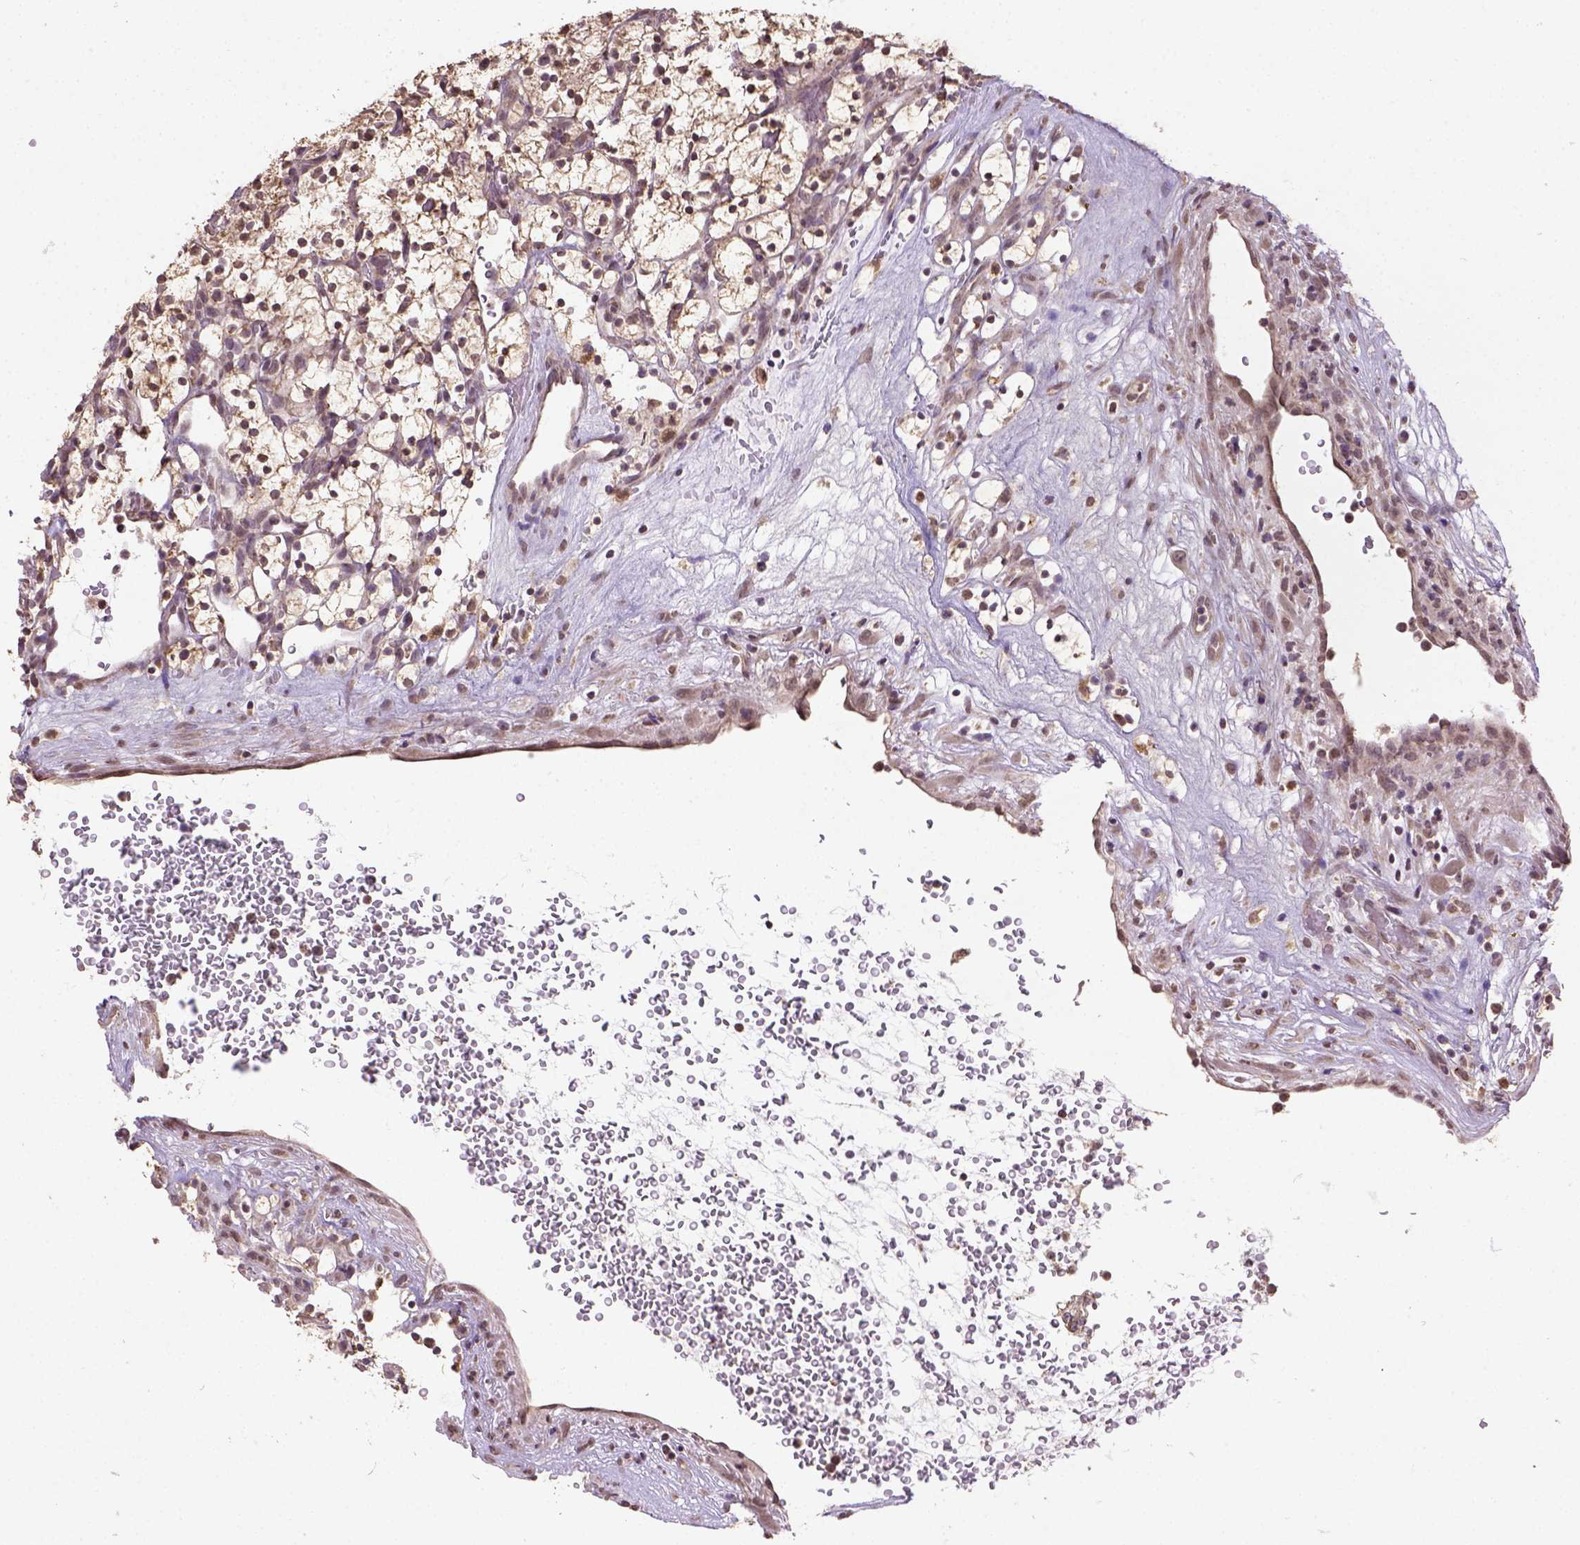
{"staining": {"intensity": "moderate", "quantity": ">75%", "location": "cytoplasmic/membranous"}, "tissue": "renal cancer", "cell_type": "Tumor cells", "image_type": "cancer", "snomed": [{"axis": "morphology", "description": "Adenocarcinoma, NOS"}, {"axis": "topography", "description": "Kidney"}], "caption": "Protein staining of renal adenocarcinoma tissue shows moderate cytoplasmic/membranous positivity in approximately >75% of tumor cells. (IHC, brightfield microscopy, high magnification).", "gene": "NUDT10", "patient": {"sex": "female", "age": 64}}